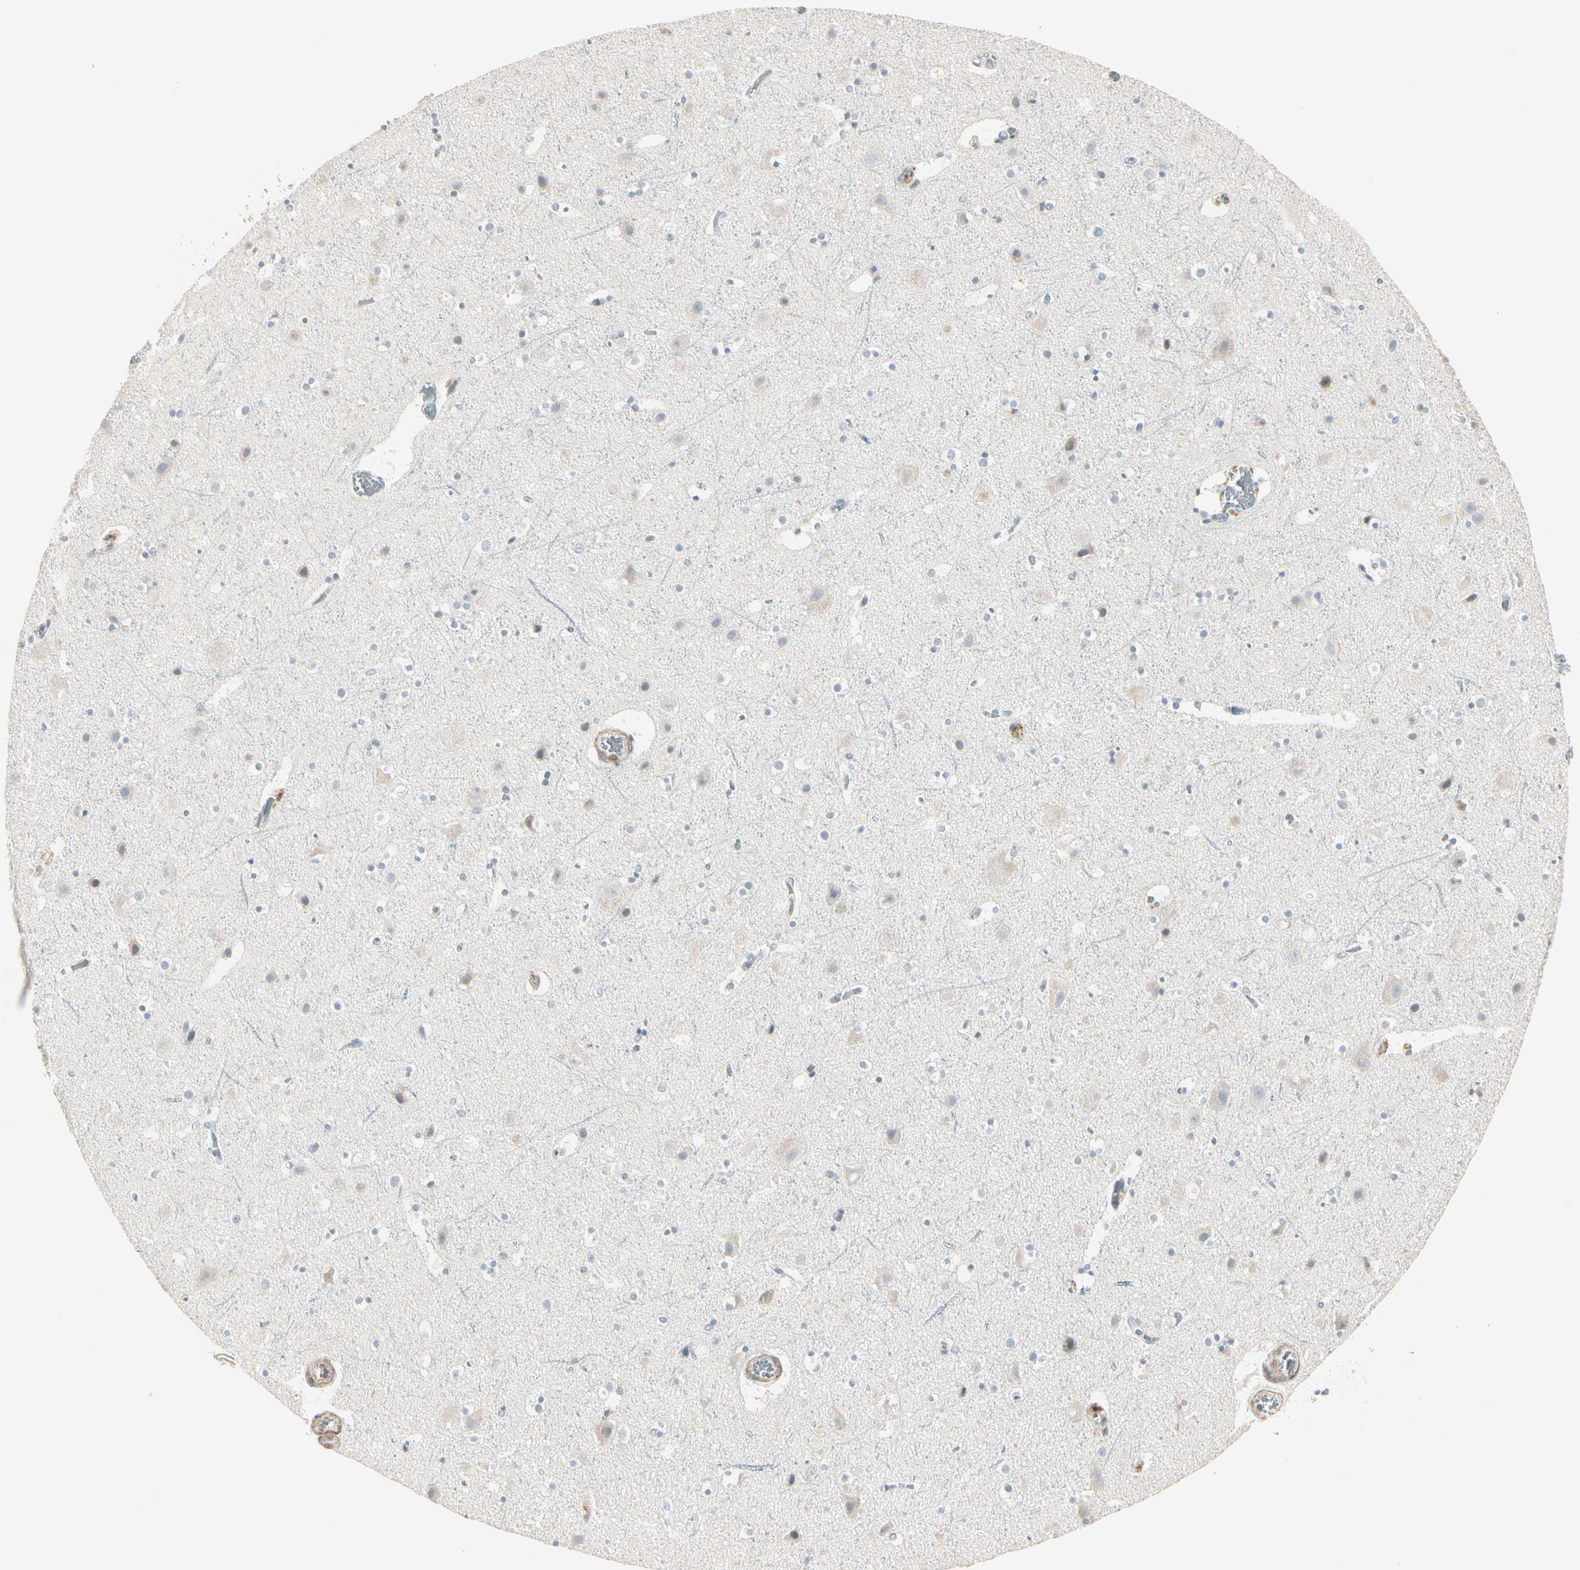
{"staining": {"intensity": "weak", "quantity": "<25%", "location": "cytoplasmic/membranous"}, "tissue": "cerebral cortex", "cell_type": "Endothelial cells", "image_type": "normal", "snomed": [{"axis": "morphology", "description": "Normal tissue, NOS"}, {"axis": "topography", "description": "Cerebral cortex"}], "caption": "Cerebral cortex stained for a protein using immunohistochemistry (IHC) reveals no expression endothelial cells.", "gene": "DMPK", "patient": {"sex": "male", "age": 45}}